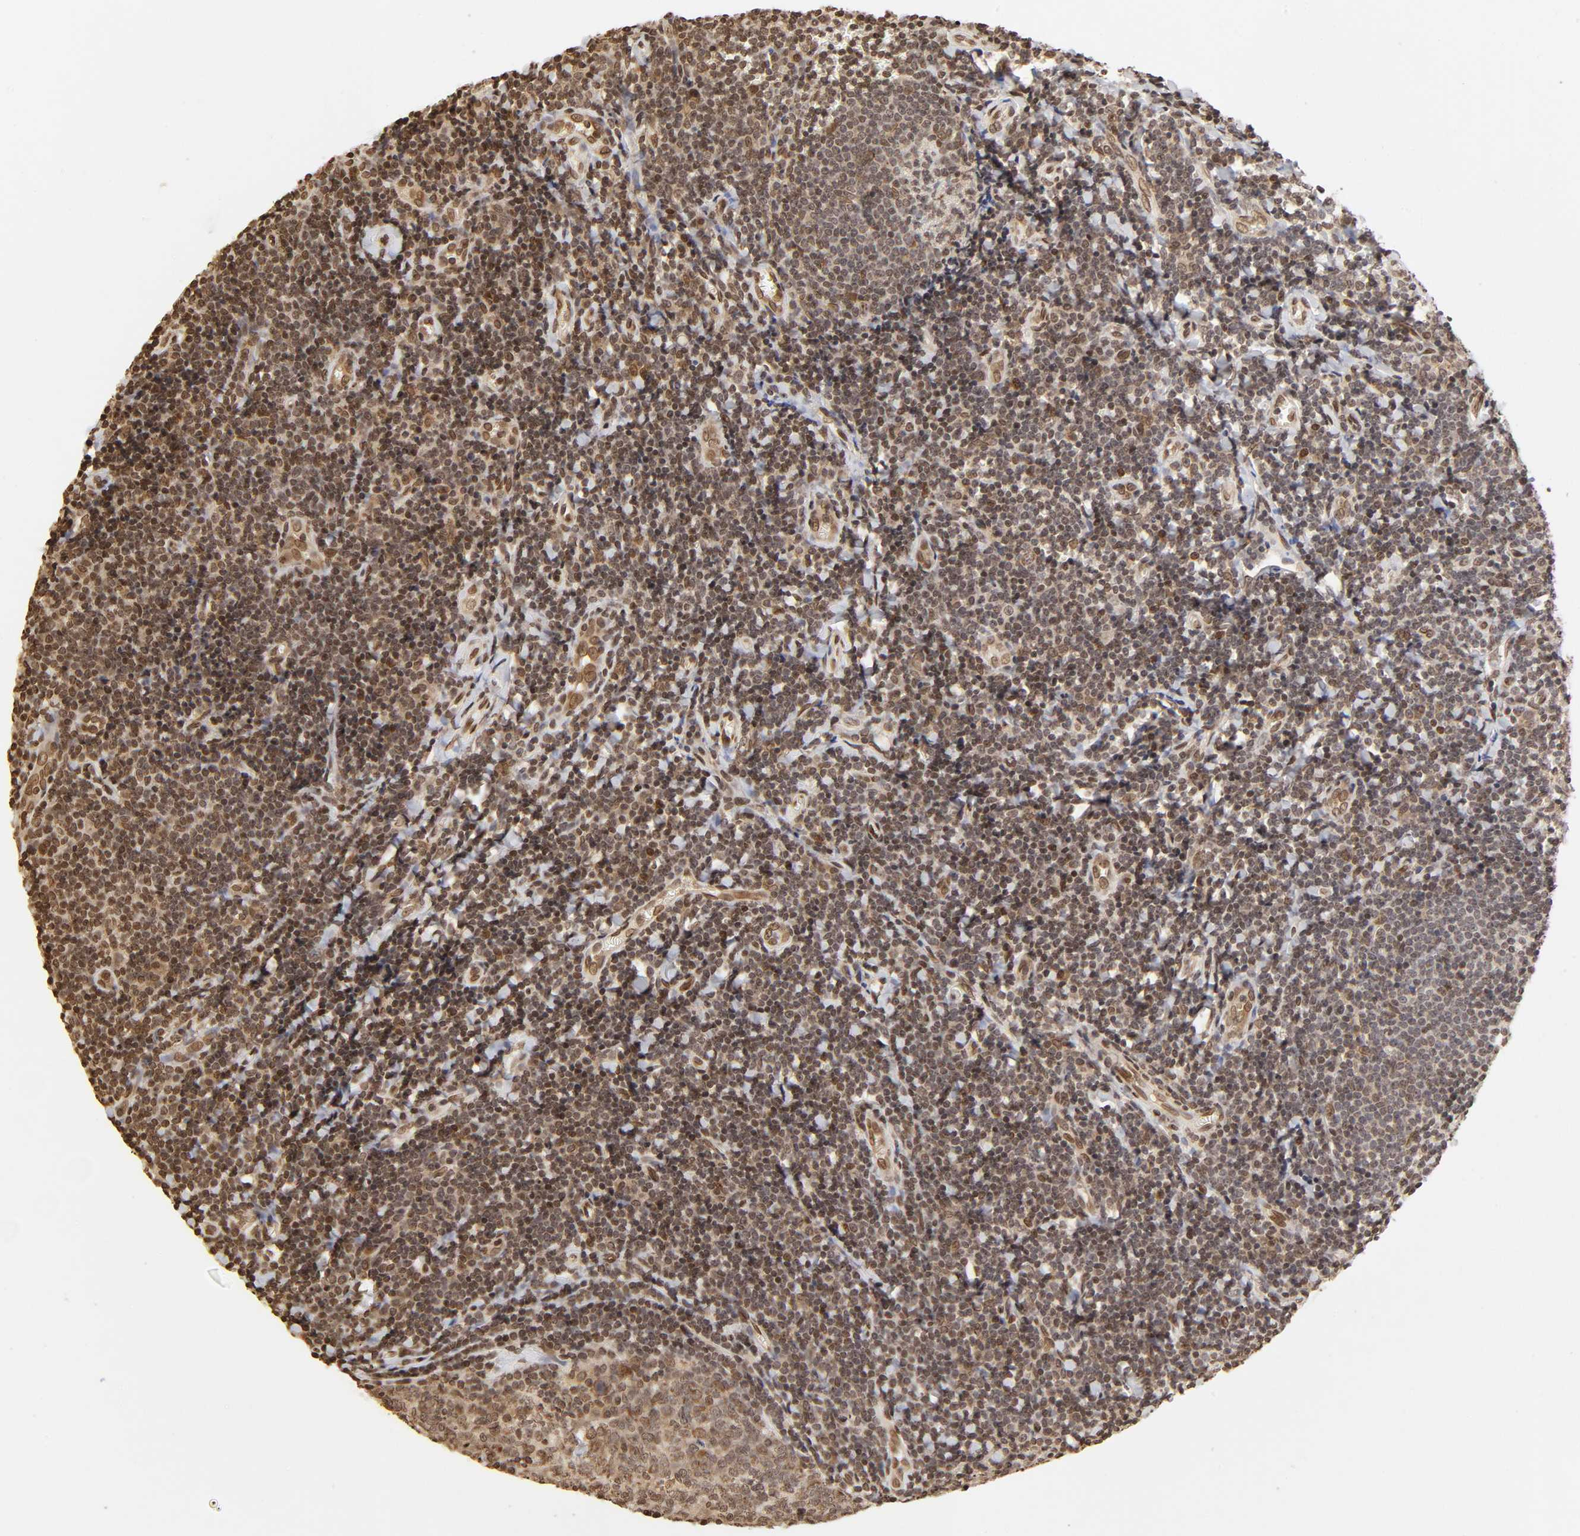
{"staining": {"intensity": "moderate", "quantity": "25%-75%", "location": "nuclear"}, "tissue": "tonsil", "cell_type": "Germinal center cells", "image_type": "normal", "snomed": [{"axis": "morphology", "description": "Normal tissue, NOS"}, {"axis": "topography", "description": "Tonsil"}], "caption": "Brown immunohistochemical staining in benign human tonsil demonstrates moderate nuclear positivity in about 25%-75% of germinal center cells.", "gene": "MLLT6", "patient": {"sex": "male", "age": 31}}